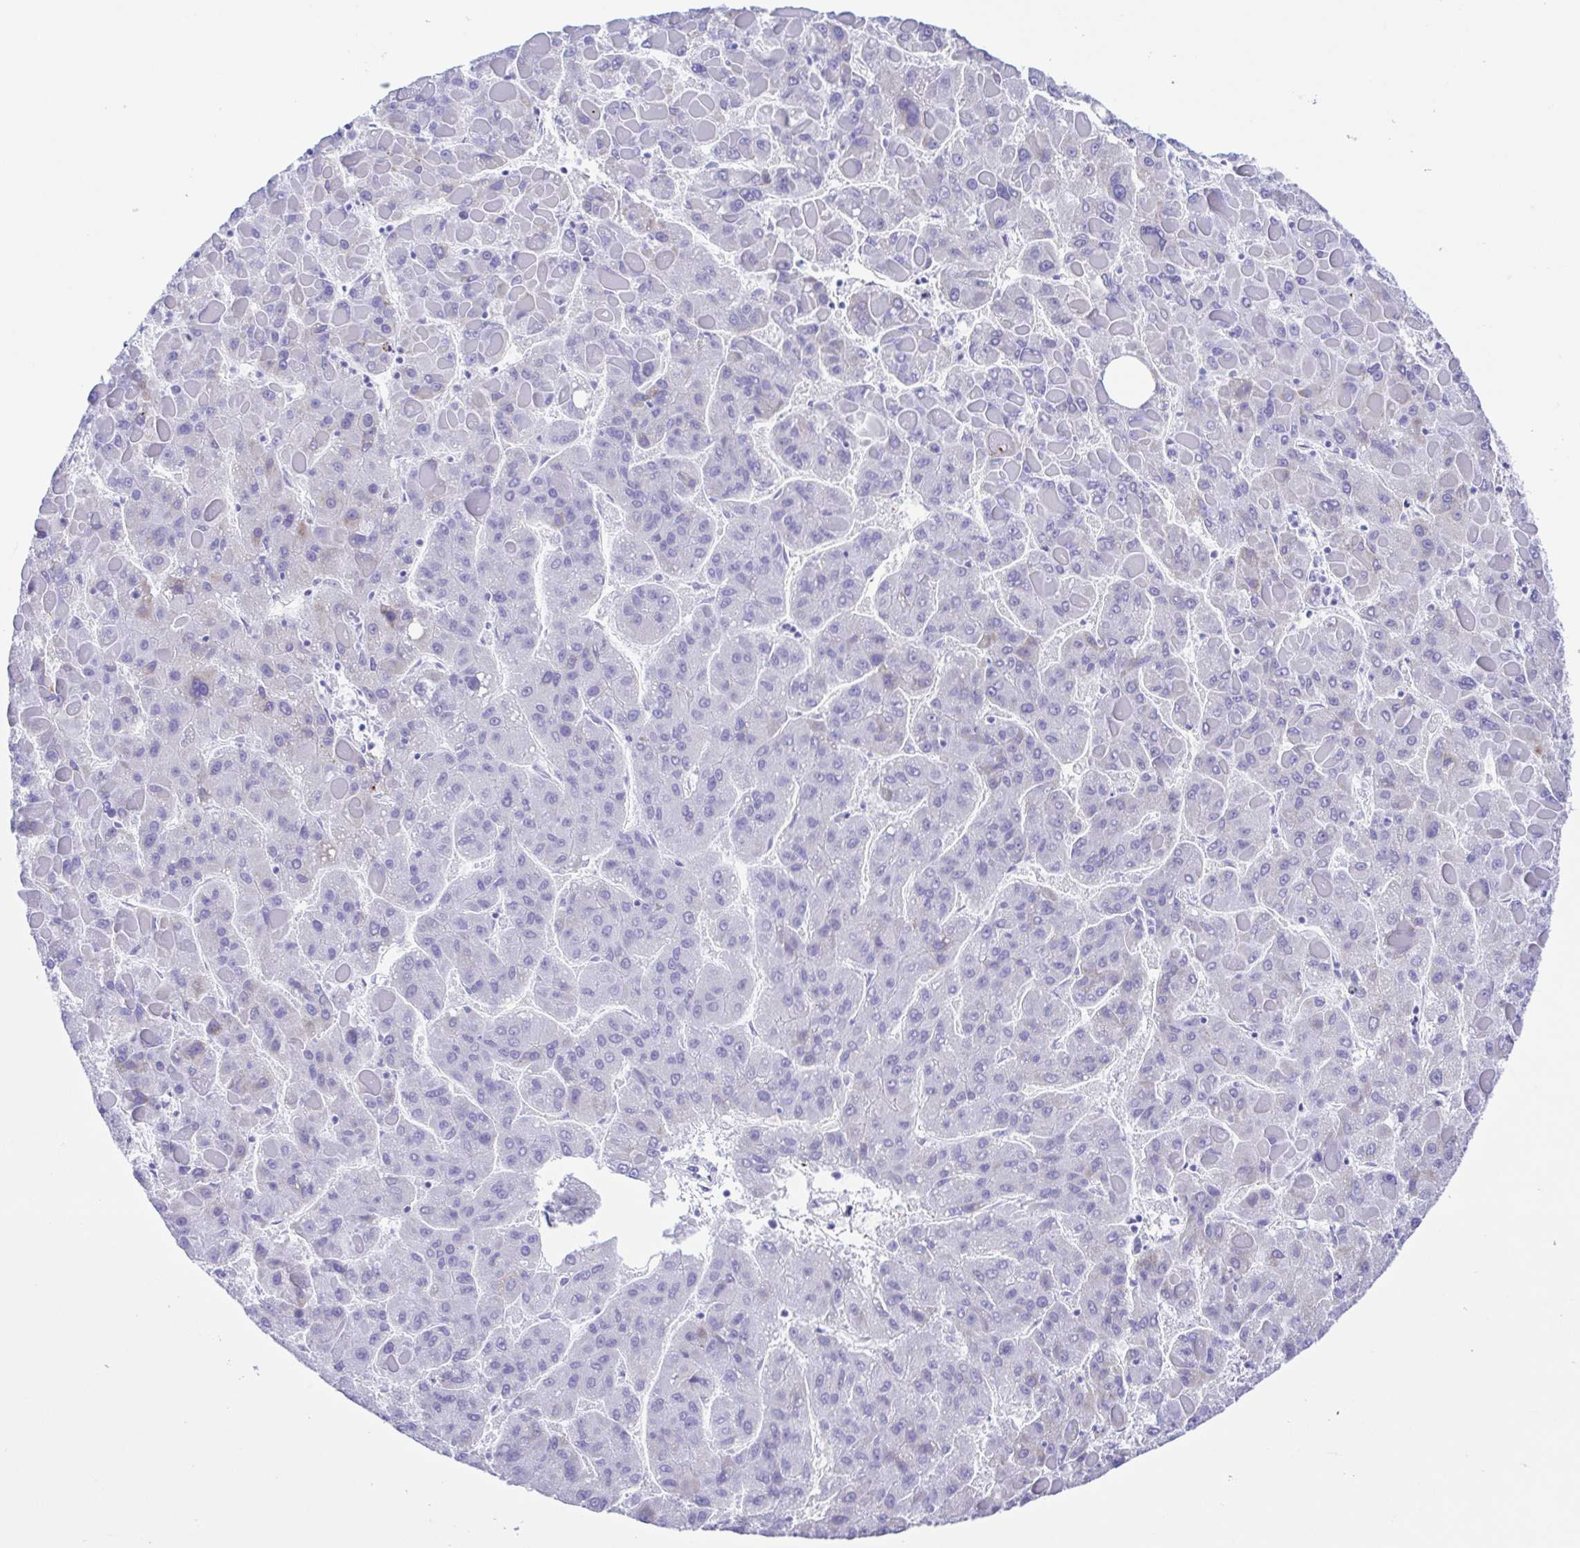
{"staining": {"intensity": "negative", "quantity": "none", "location": "none"}, "tissue": "liver cancer", "cell_type": "Tumor cells", "image_type": "cancer", "snomed": [{"axis": "morphology", "description": "Carcinoma, Hepatocellular, NOS"}, {"axis": "topography", "description": "Liver"}], "caption": "Tumor cells are negative for protein expression in human liver hepatocellular carcinoma. (DAB (3,3'-diaminobenzidine) immunohistochemistry (IHC), high magnification).", "gene": "GPR17", "patient": {"sex": "female", "age": 82}}